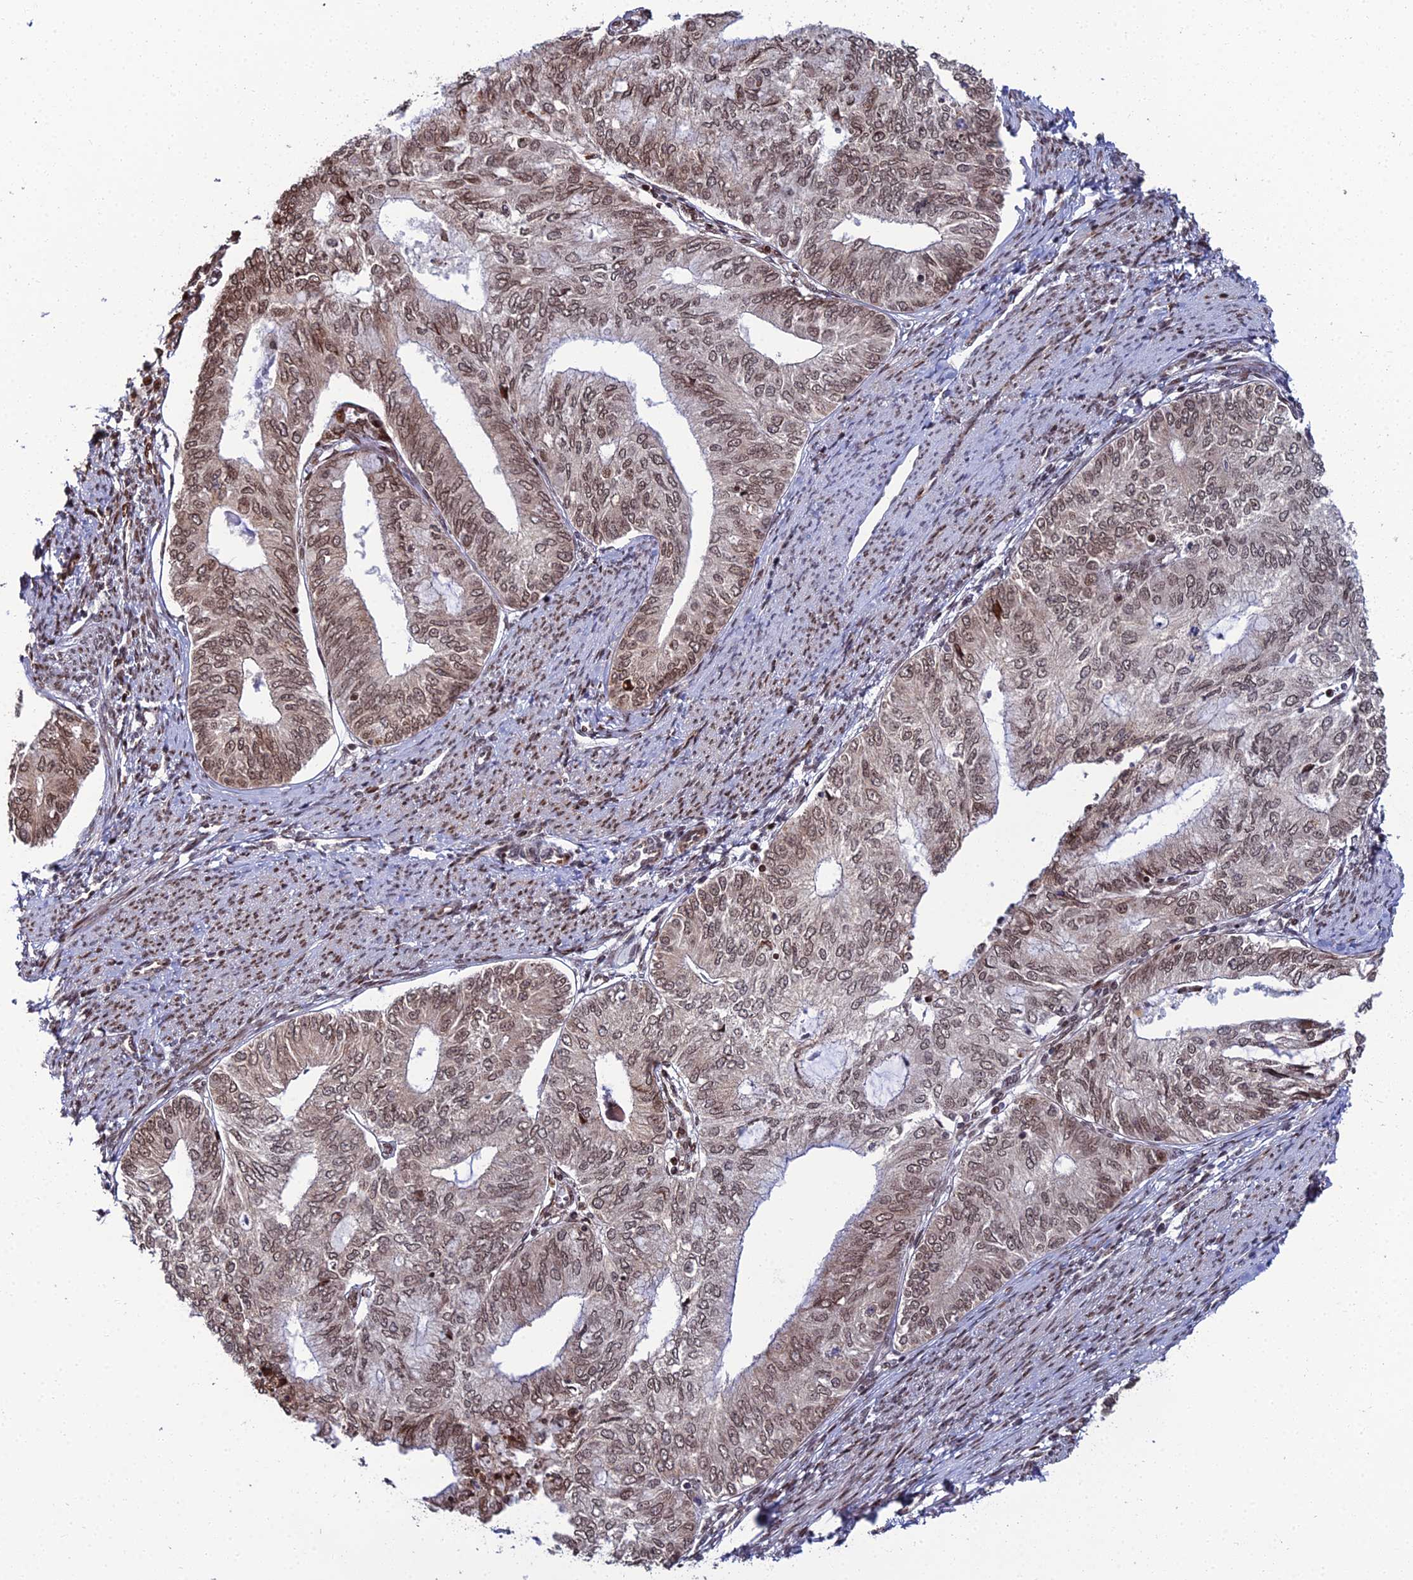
{"staining": {"intensity": "moderate", "quantity": ">75%", "location": "cytoplasmic/membranous,nuclear"}, "tissue": "endometrial cancer", "cell_type": "Tumor cells", "image_type": "cancer", "snomed": [{"axis": "morphology", "description": "Adenocarcinoma, NOS"}, {"axis": "topography", "description": "Endometrium"}], "caption": "Protein expression analysis of human adenocarcinoma (endometrial) reveals moderate cytoplasmic/membranous and nuclear expression in about >75% of tumor cells. The protein of interest is stained brown, and the nuclei are stained in blue (DAB IHC with brightfield microscopy, high magnification).", "gene": "ZNF668", "patient": {"sex": "female", "age": 68}}